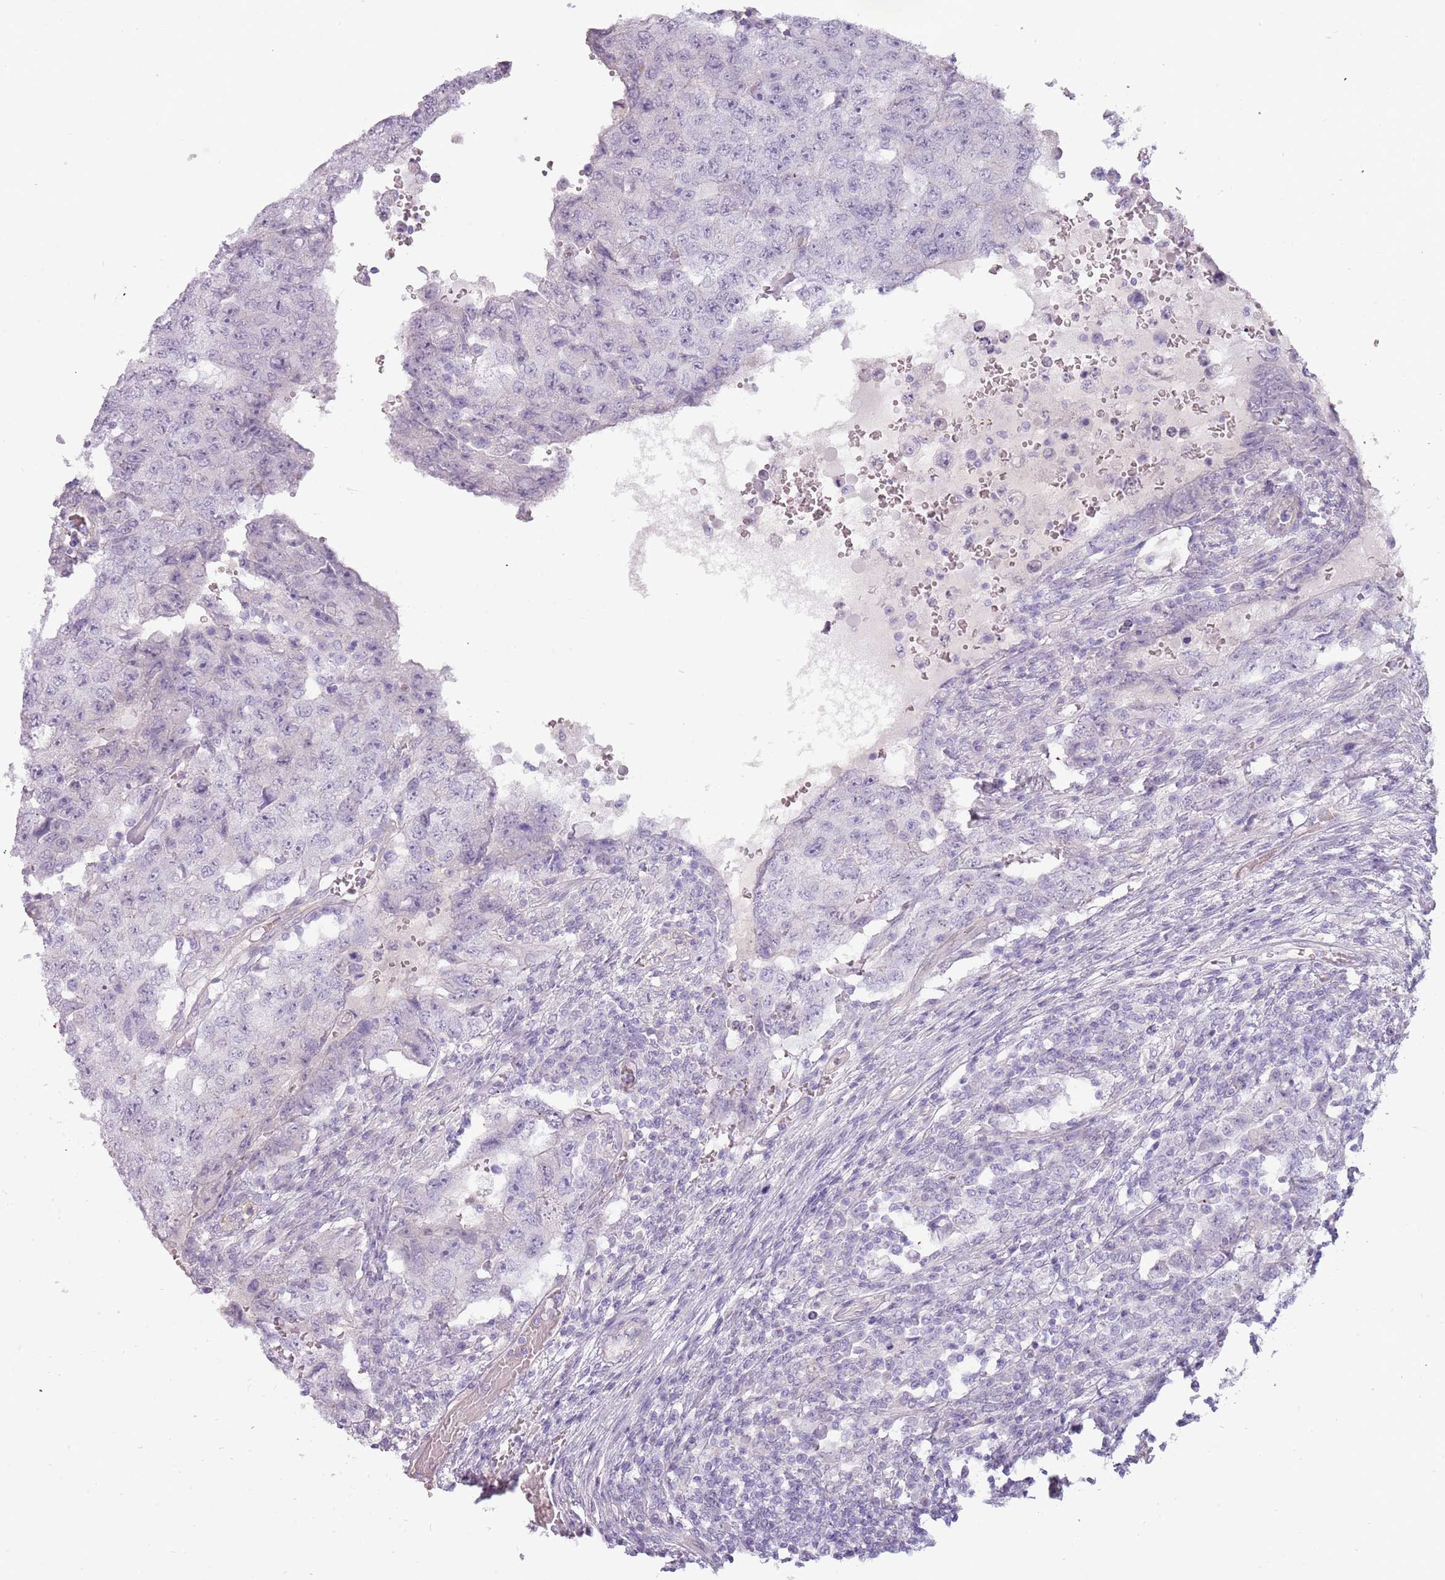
{"staining": {"intensity": "negative", "quantity": "none", "location": "none"}, "tissue": "testis cancer", "cell_type": "Tumor cells", "image_type": "cancer", "snomed": [{"axis": "morphology", "description": "Carcinoma, Embryonal, NOS"}, {"axis": "topography", "description": "Testis"}], "caption": "IHC histopathology image of neoplastic tissue: embryonal carcinoma (testis) stained with DAB exhibits no significant protein positivity in tumor cells.", "gene": "RFX2", "patient": {"sex": "male", "age": 26}}